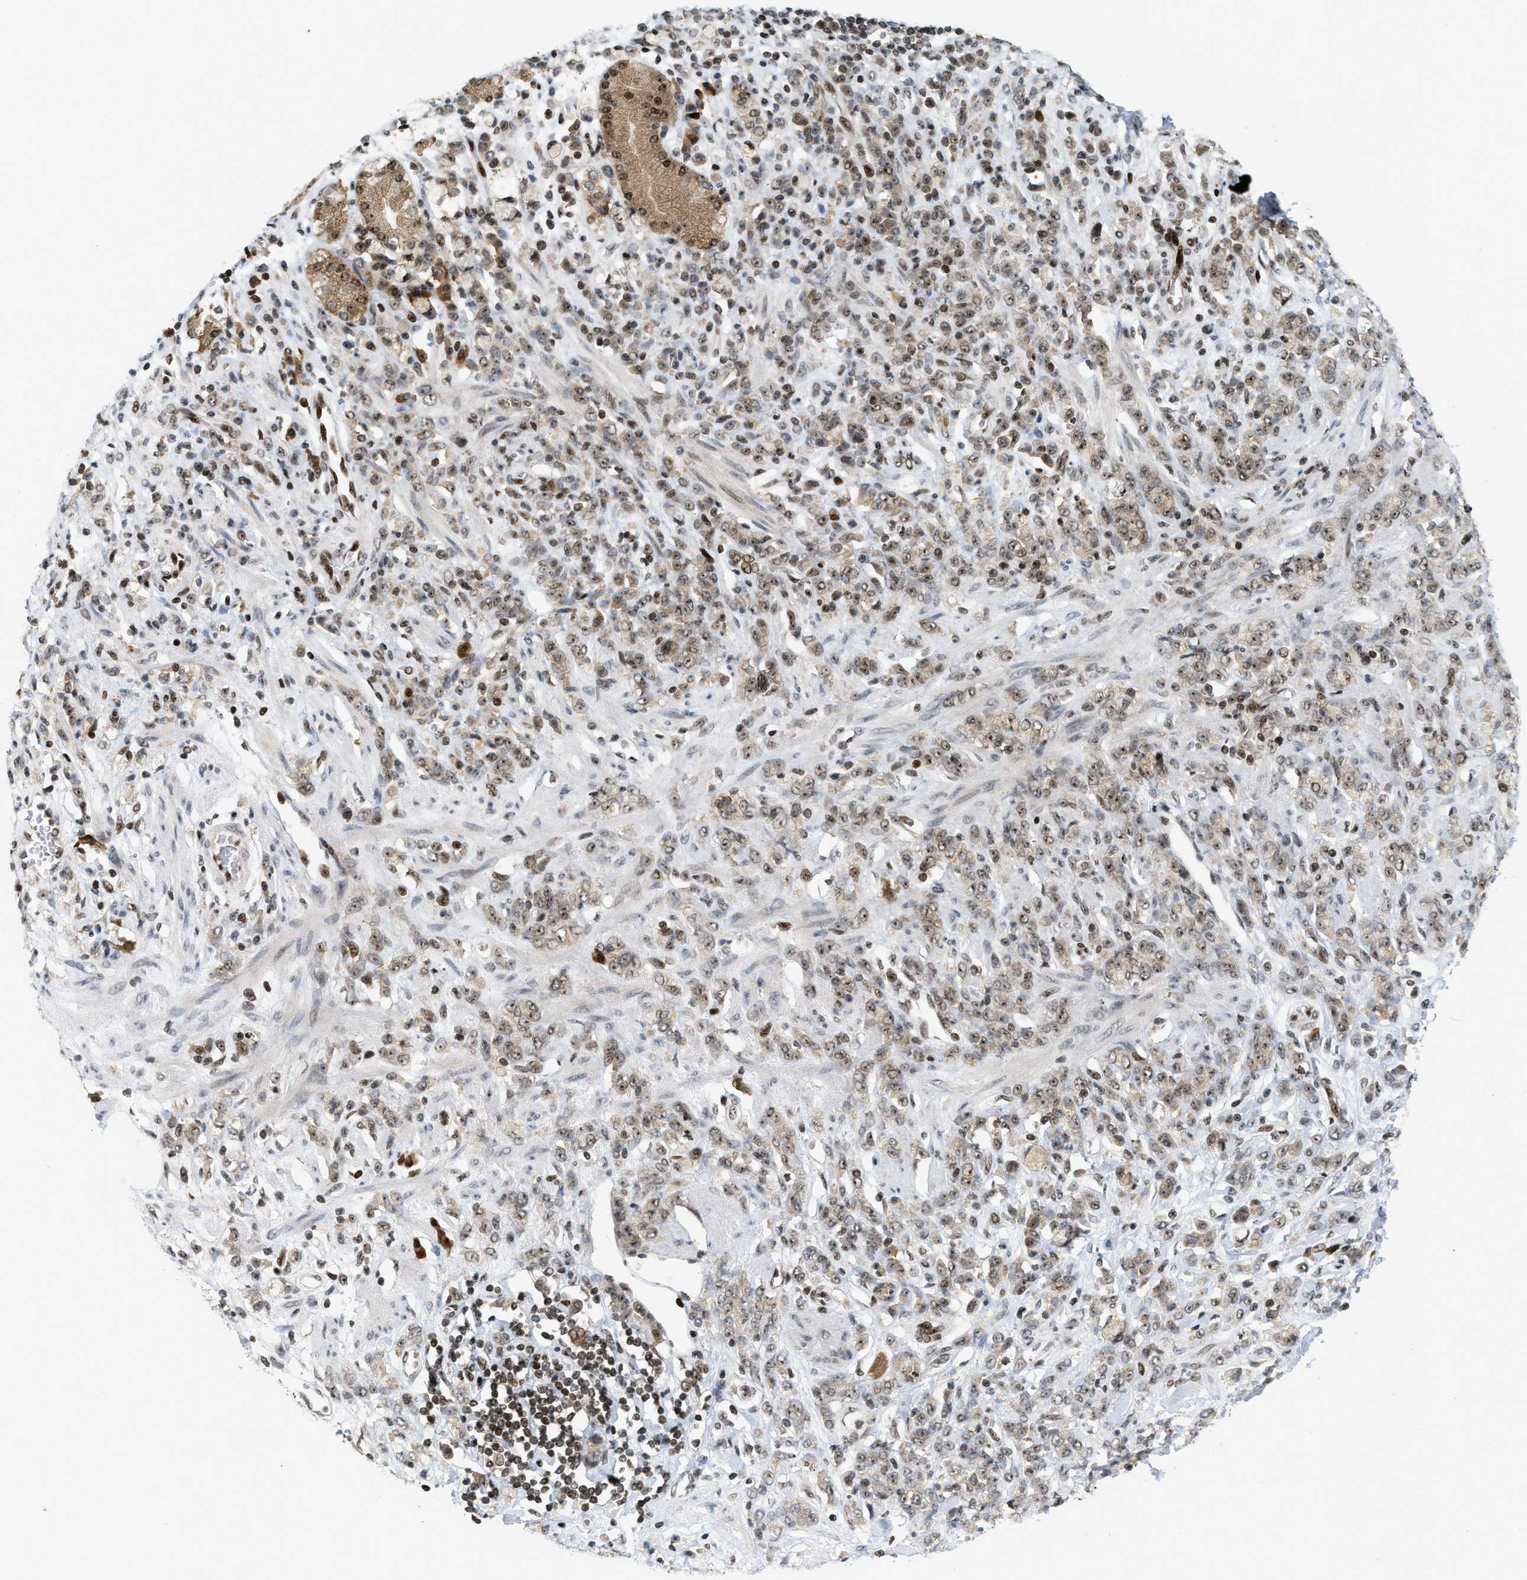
{"staining": {"intensity": "moderate", "quantity": ">75%", "location": "cytoplasmic/membranous,nuclear"}, "tissue": "stomach cancer", "cell_type": "Tumor cells", "image_type": "cancer", "snomed": [{"axis": "morphology", "description": "Normal tissue, NOS"}, {"axis": "morphology", "description": "Adenocarcinoma, NOS"}, {"axis": "topography", "description": "Stomach"}], "caption": "Stomach adenocarcinoma was stained to show a protein in brown. There is medium levels of moderate cytoplasmic/membranous and nuclear staining in approximately >75% of tumor cells.", "gene": "ZNF22", "patient": {"sex": "male", "age": 82}}